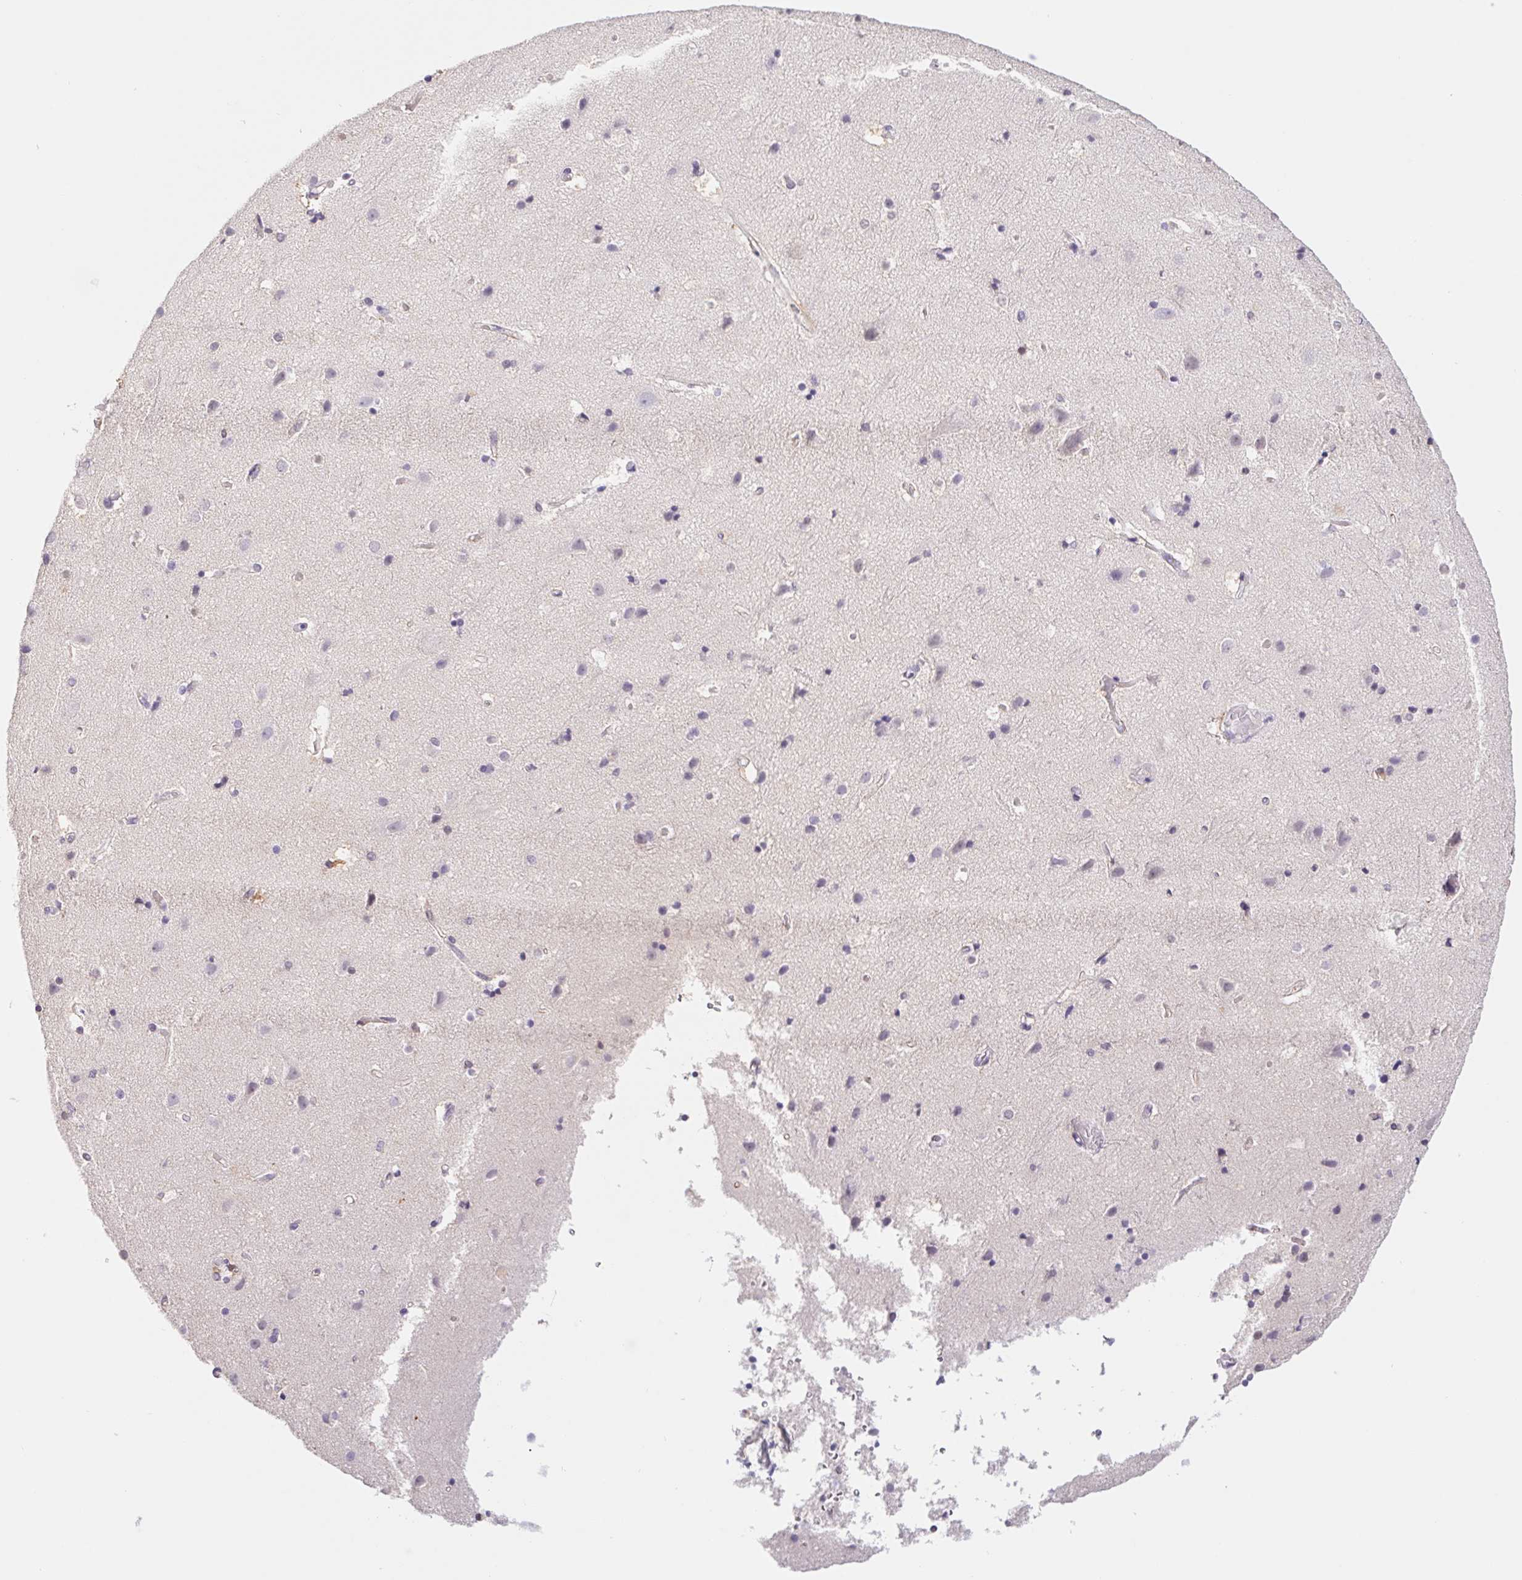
{"staining": {"intensity": "negative", "quantity": "none", "location": "none"}, "tissue": "cerebral cortex", "cell_type": "Endothelial cells", "image_type": "normal", "snomed": [{"axis": "morphology", "description": "Normal tissue, NOS"}, {"axis": "topography", "description": "Cerebral cortex"}], "caption": "IHC of normal cerebral cortex displays no expression in endothelial cells. Brightfield microscopy of immunohistochemistry (IHC) stained with DAB (3,3'-diaminobenzidine) (brown) and hematoxylin (blue), captured at high magnification.", "gene": "L3MBTL4", "patient": {"sex": "female", "age": 52}}